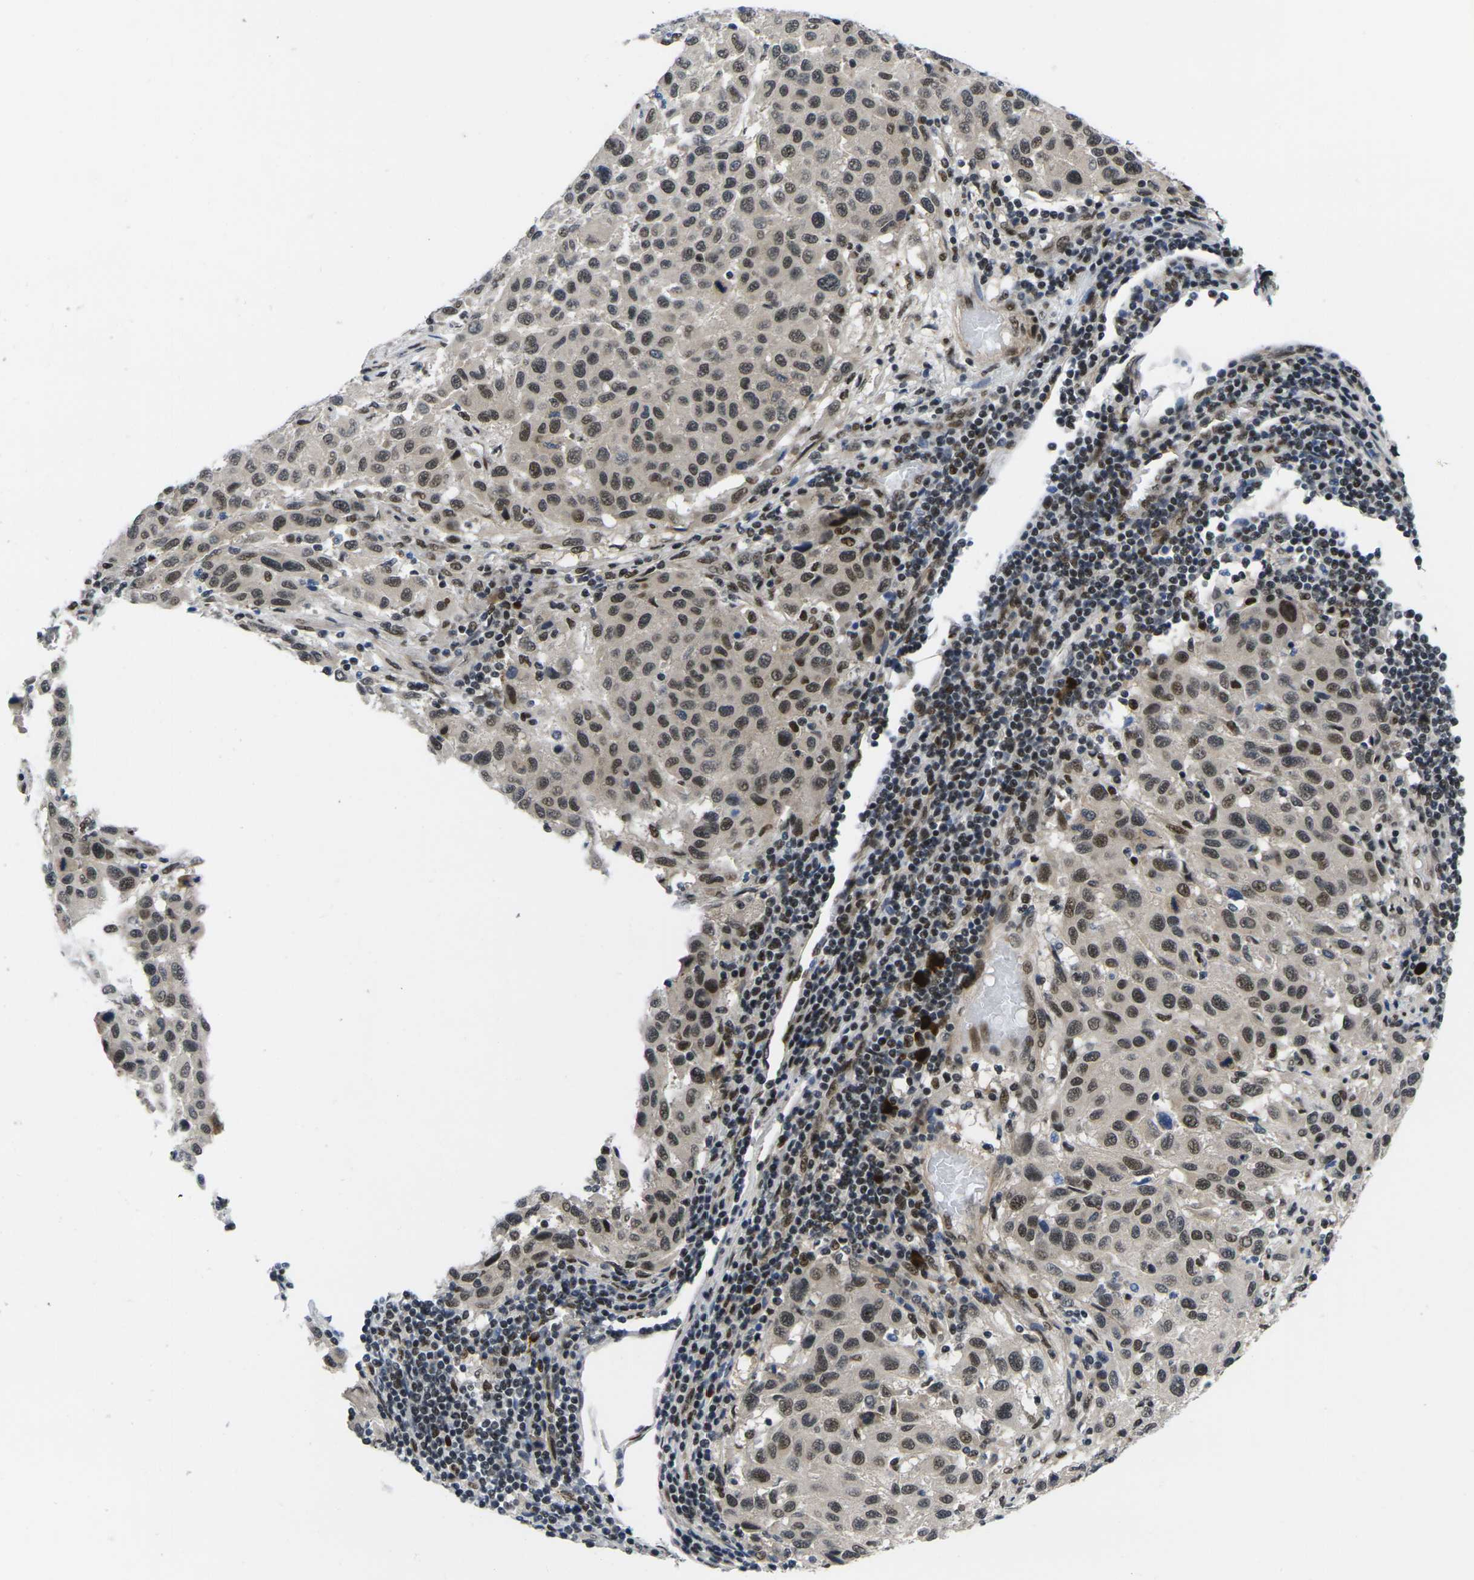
{"staining": {"intensity": "moderate", "quantity": ">75%", "location": "nuclear"}, "tissue": "melanoma", "cell_type": "Tumor cells", "image_type": "cancer", "snomed": [{"axis": "morphology", "description": "Malignant melanoma, Metastatic site"}, {"axis": "topography", "description": "Lymph node"}], "caption": "A high-resolution micrograph shows IHC staining of malignant melanoma (metastatic site), which exhibits moderate nuclear positivity in about >75% of tumor cells. (Brightfield microscopy of DAB IHC at high magnification).", "gene": "RBM7", "patient": {"sex": "male", "age": 61}}